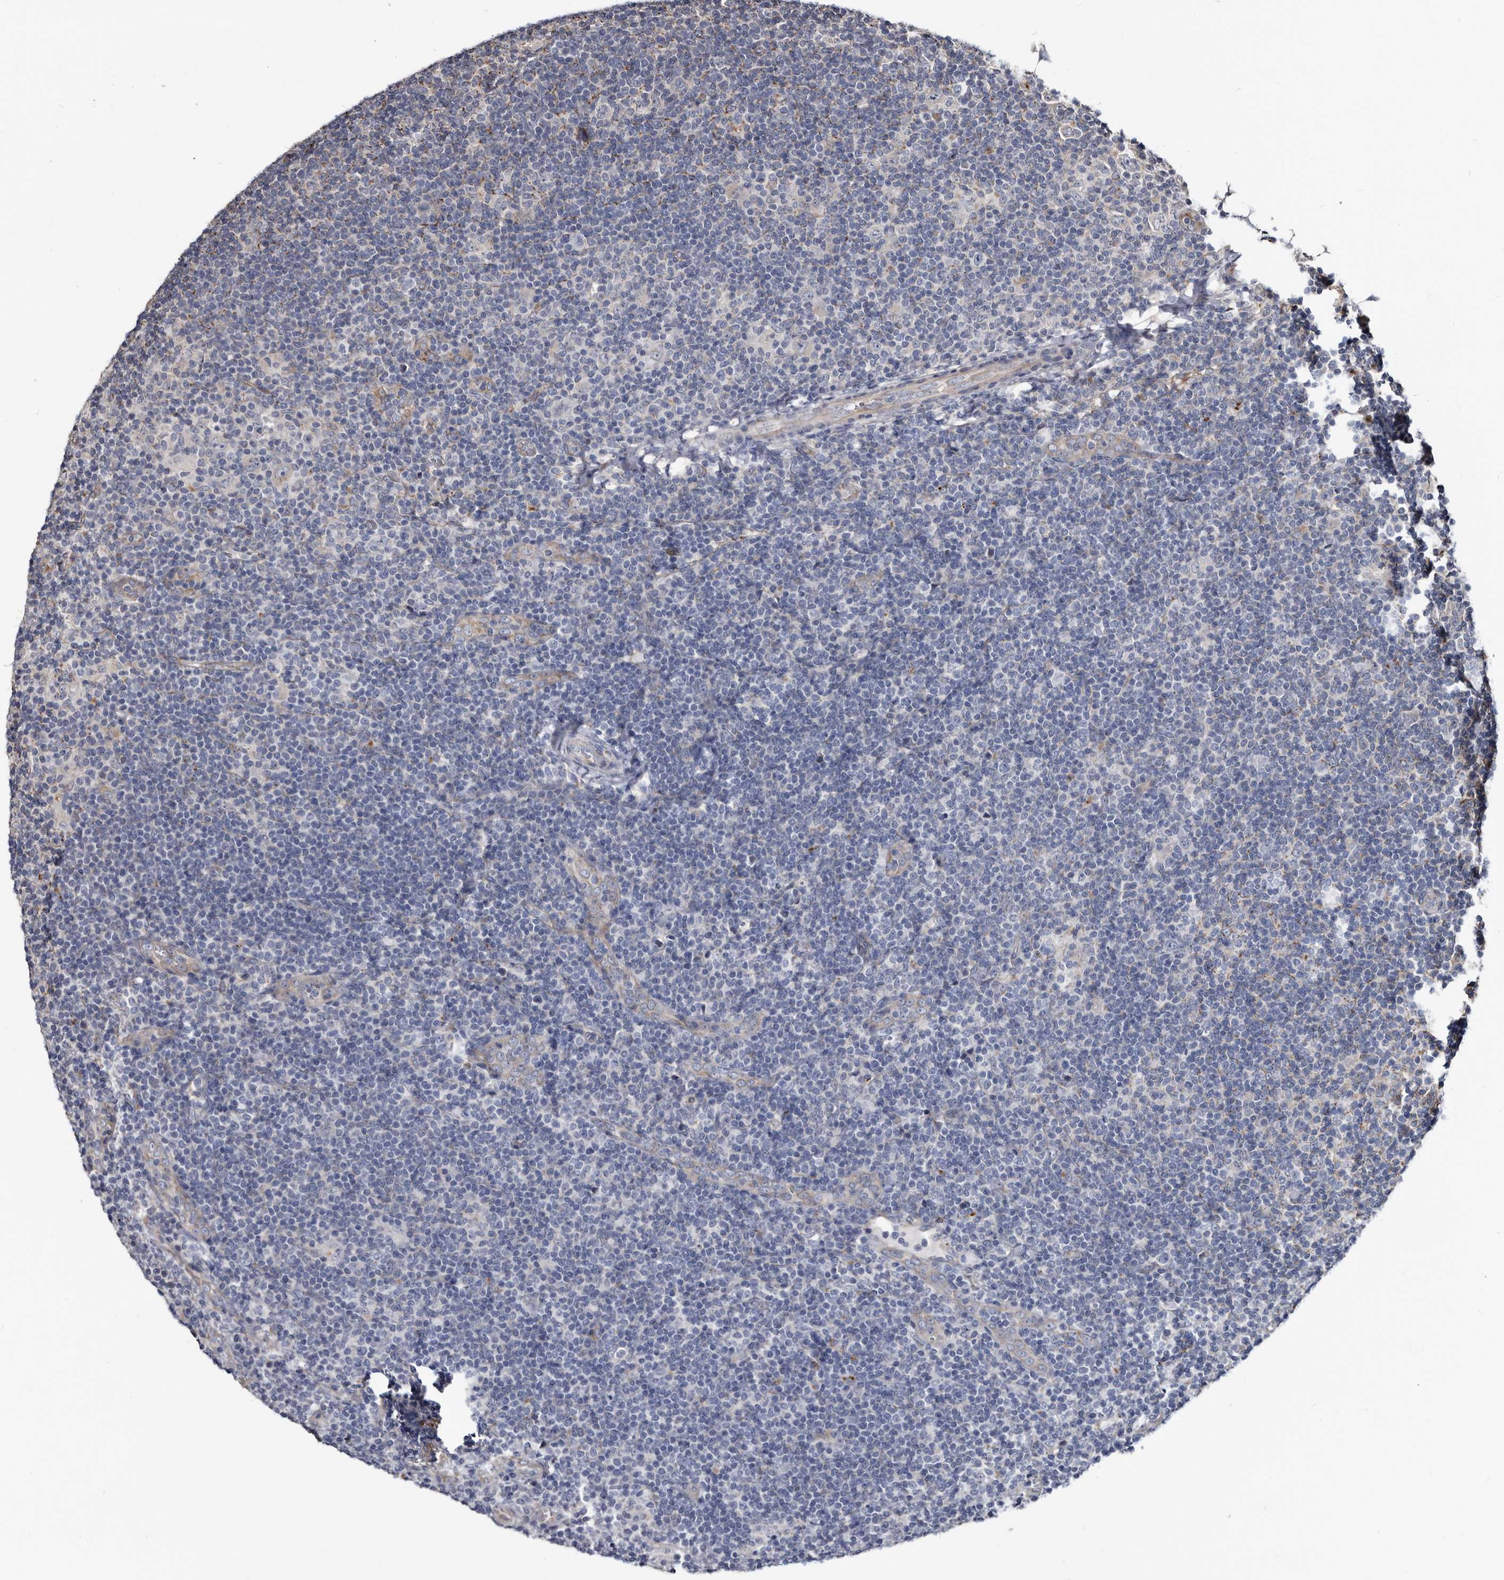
{"staining": {"intensity": "negative", "quantity": "none", "location": "none"}, "tissue": "lymphoma", "cell_type": "Tumor cells", "image_type": "cancer", "snomed": [{"axis": "morphology", "description": "Hodgkin's disease, NOS"}, {"axis": "topography", "description": "Lymph node"}], "caption": "An immunohistochemistry histopathology image of lymphoma is shown. There is no staining in tumor cells of lymphoma.", "gene": "CTSA", "patient": {"sex": "female", "age": 57}}